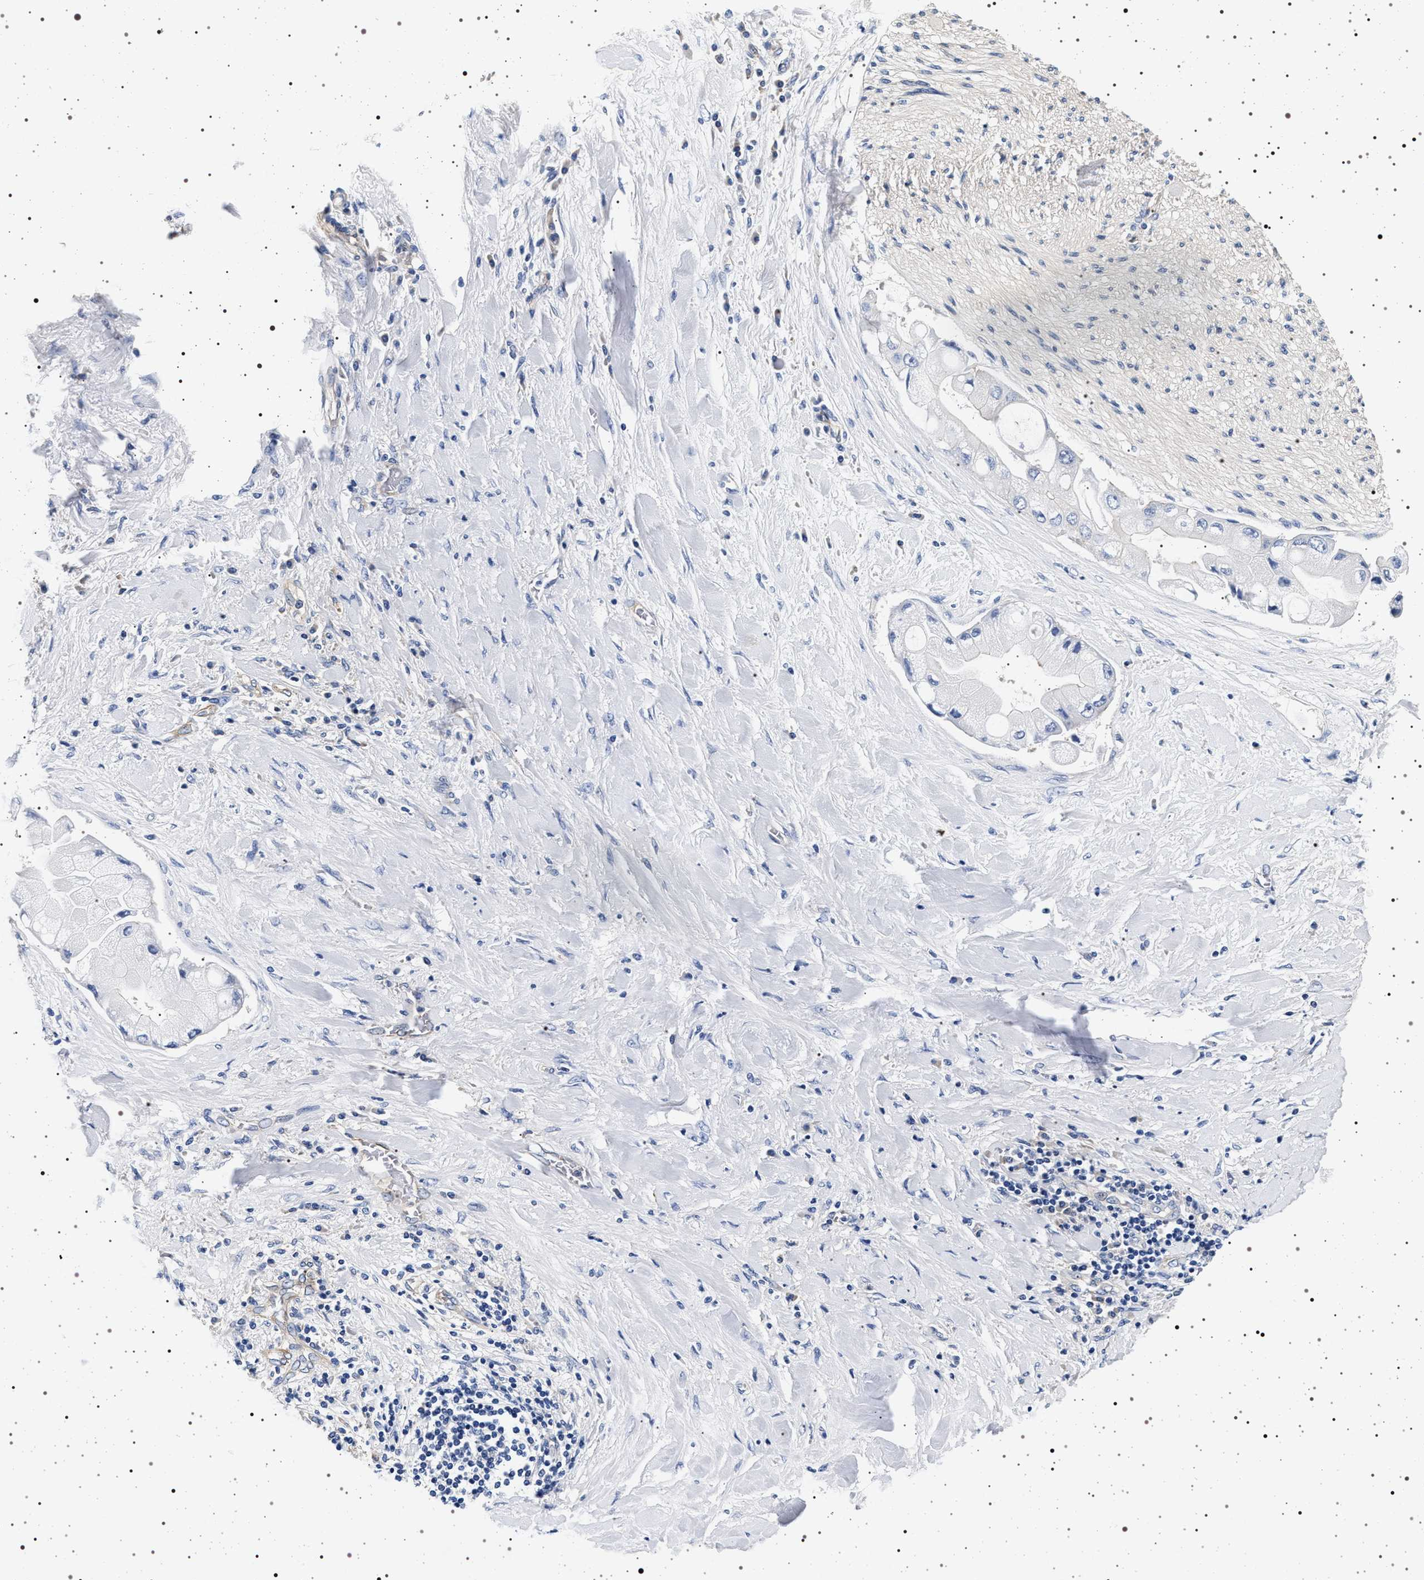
{"staining": {"intensity": "negative", "quantity": "none", "location": "none"}, "tissue": "liver cancer", "cell_type": "Tumor cells", "image_type": "cancer", "snomed": [{"axis": "morphology", "description": "Cholangiocarcinoma"}, {"axis": "topography", "description": "Liver"}], "caption": "This is a image of immunohistochemistry (IHC) staining of liver cholangiocarcinoma, which shows no expression in tumor cells. The staining is performed using DAB brown chromogen with nuclei counter-stained in using hematoxylin.", "gene": "HSD17B1", "patient": {"sex": "male", "age": 50}}